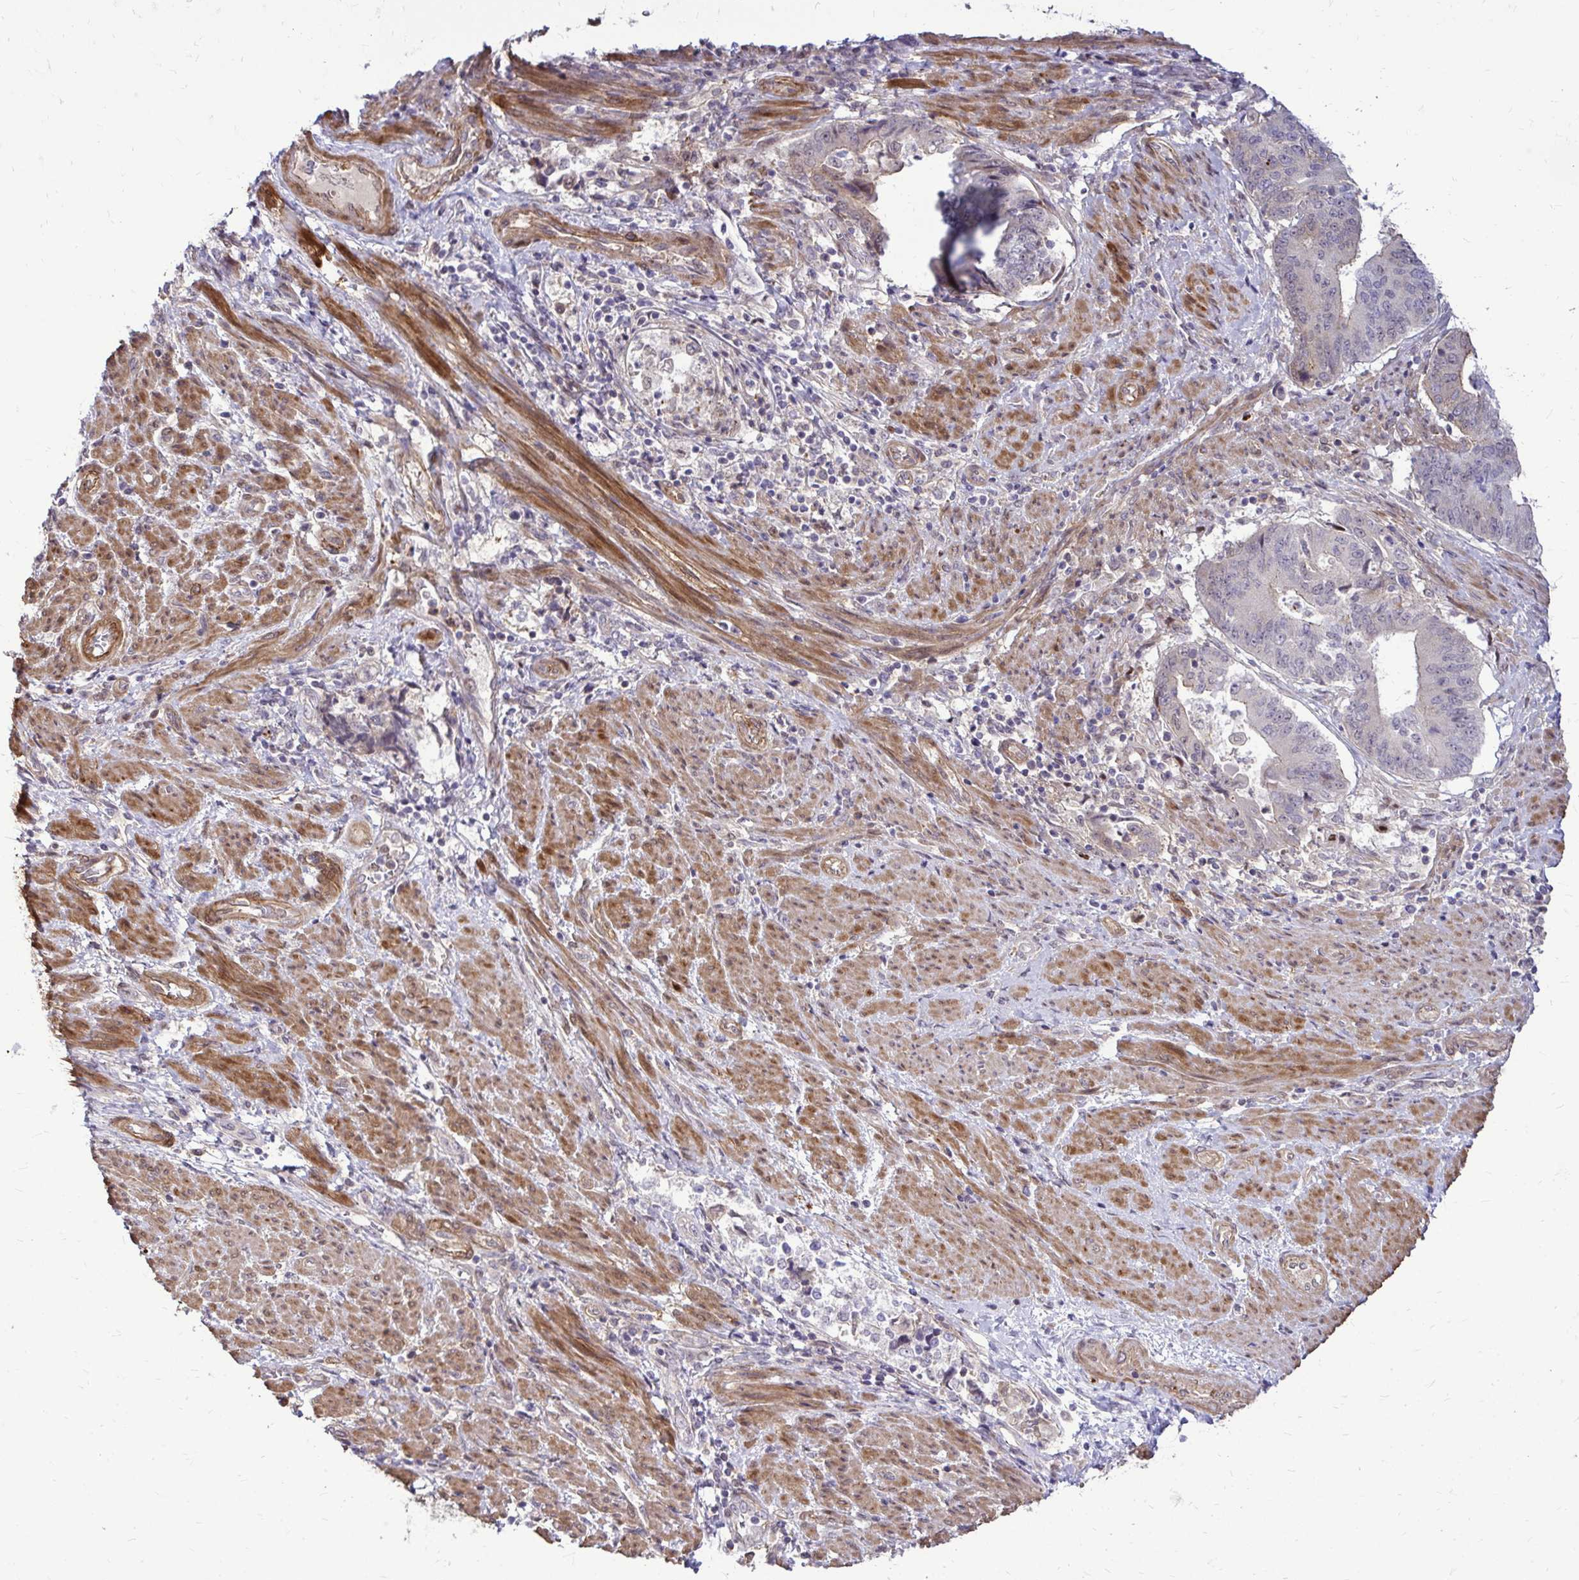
{"staining": {"intensity": "negative", "quantity": "none", "location": "none"}, "tissue": "endometrial cancer", "cell_type": "Tumor cells", "image_type": "cancer", "snomed": [{"axis": "morphology", "description": "Adenocarcinoma, NOS"}, {"axis": "topography", "description": "Endometrium"}], "caption": "The micrograph demonstrates no significant staining in tumor cells of adenocarcinoma (endometrial).", "gene": "TRIP6", "patient": {"sex": "female", "age": 65}}